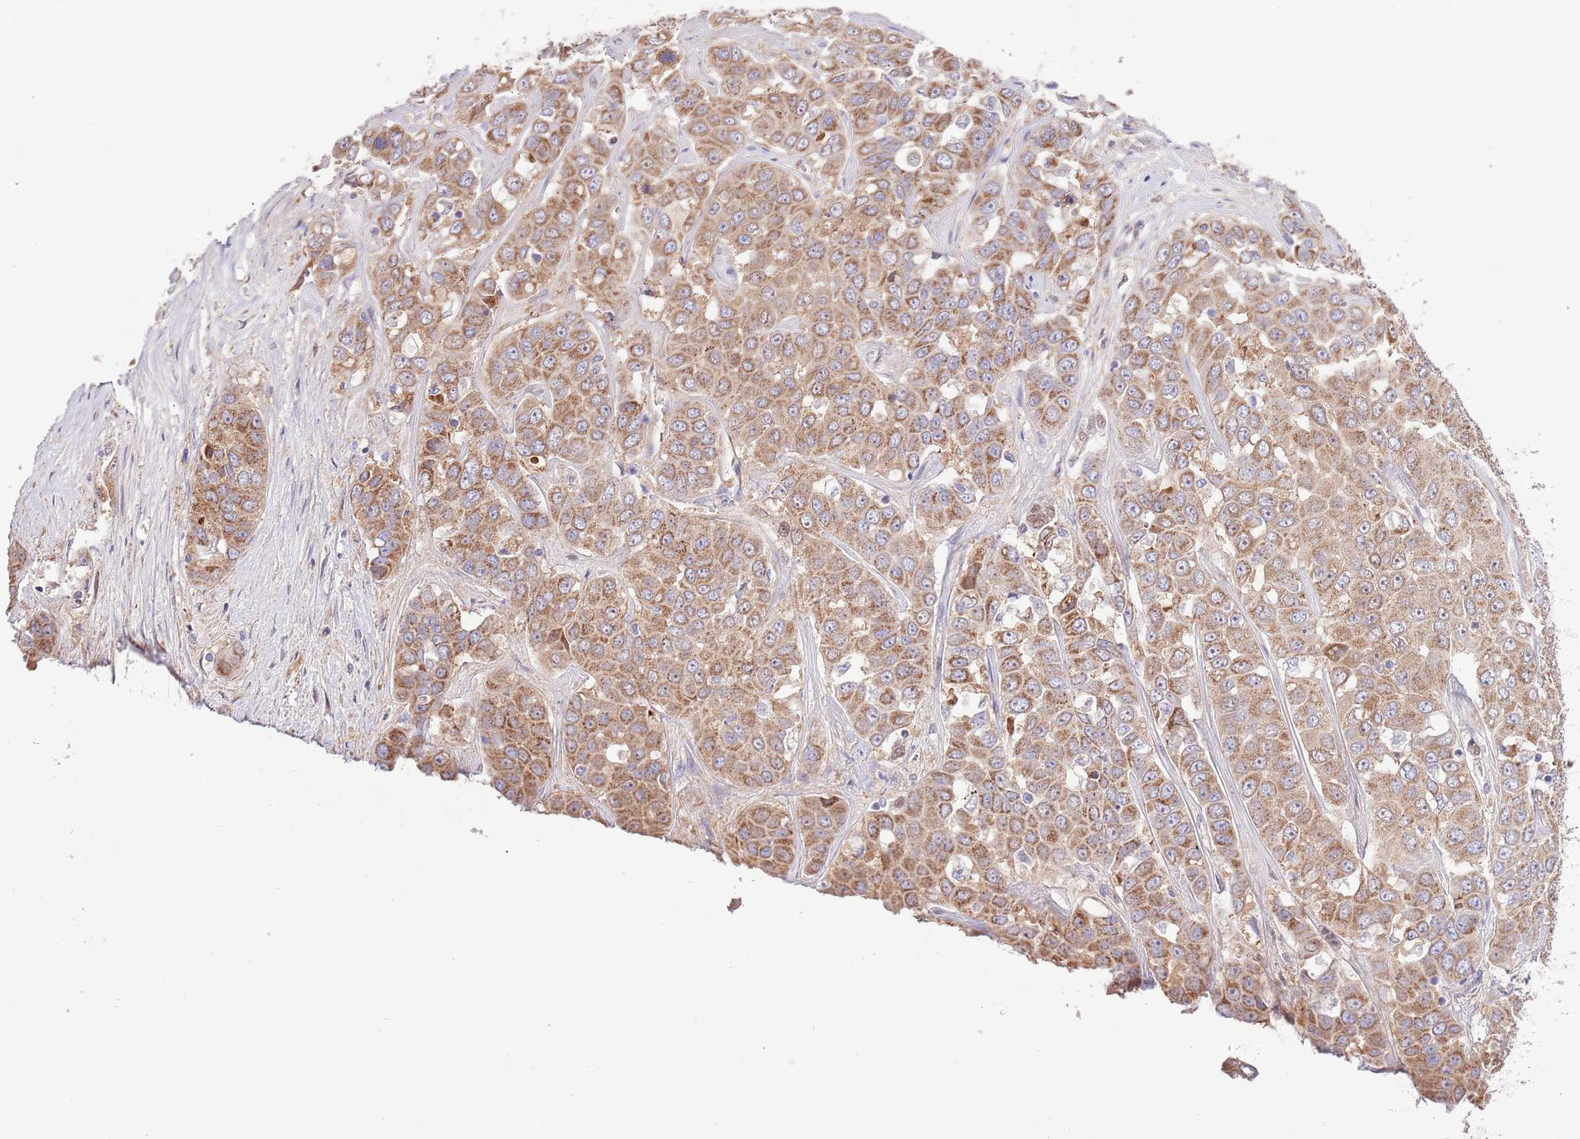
{"staining": {"intensity": "moderate", "quantity": ">75%", "location": "cytoplasmic/membranous"}, "tissue": "liver cancer", "cell_type": "Tumor cells", "image_type": "cancer", "snomed": [{"axis": "morphology", "description": "Cholangiocarcinoma"}, {"axis": "topography", "description": "Liver"}], "caption": "A medium amount of moderate cytoplasmic/membranous staining is appreciated in about >75% of tumor cells in cholangiocarcinoma (liver) tissue.", "gene": "ARL2BP", "patient": {"sex": "female", "age": 52}}